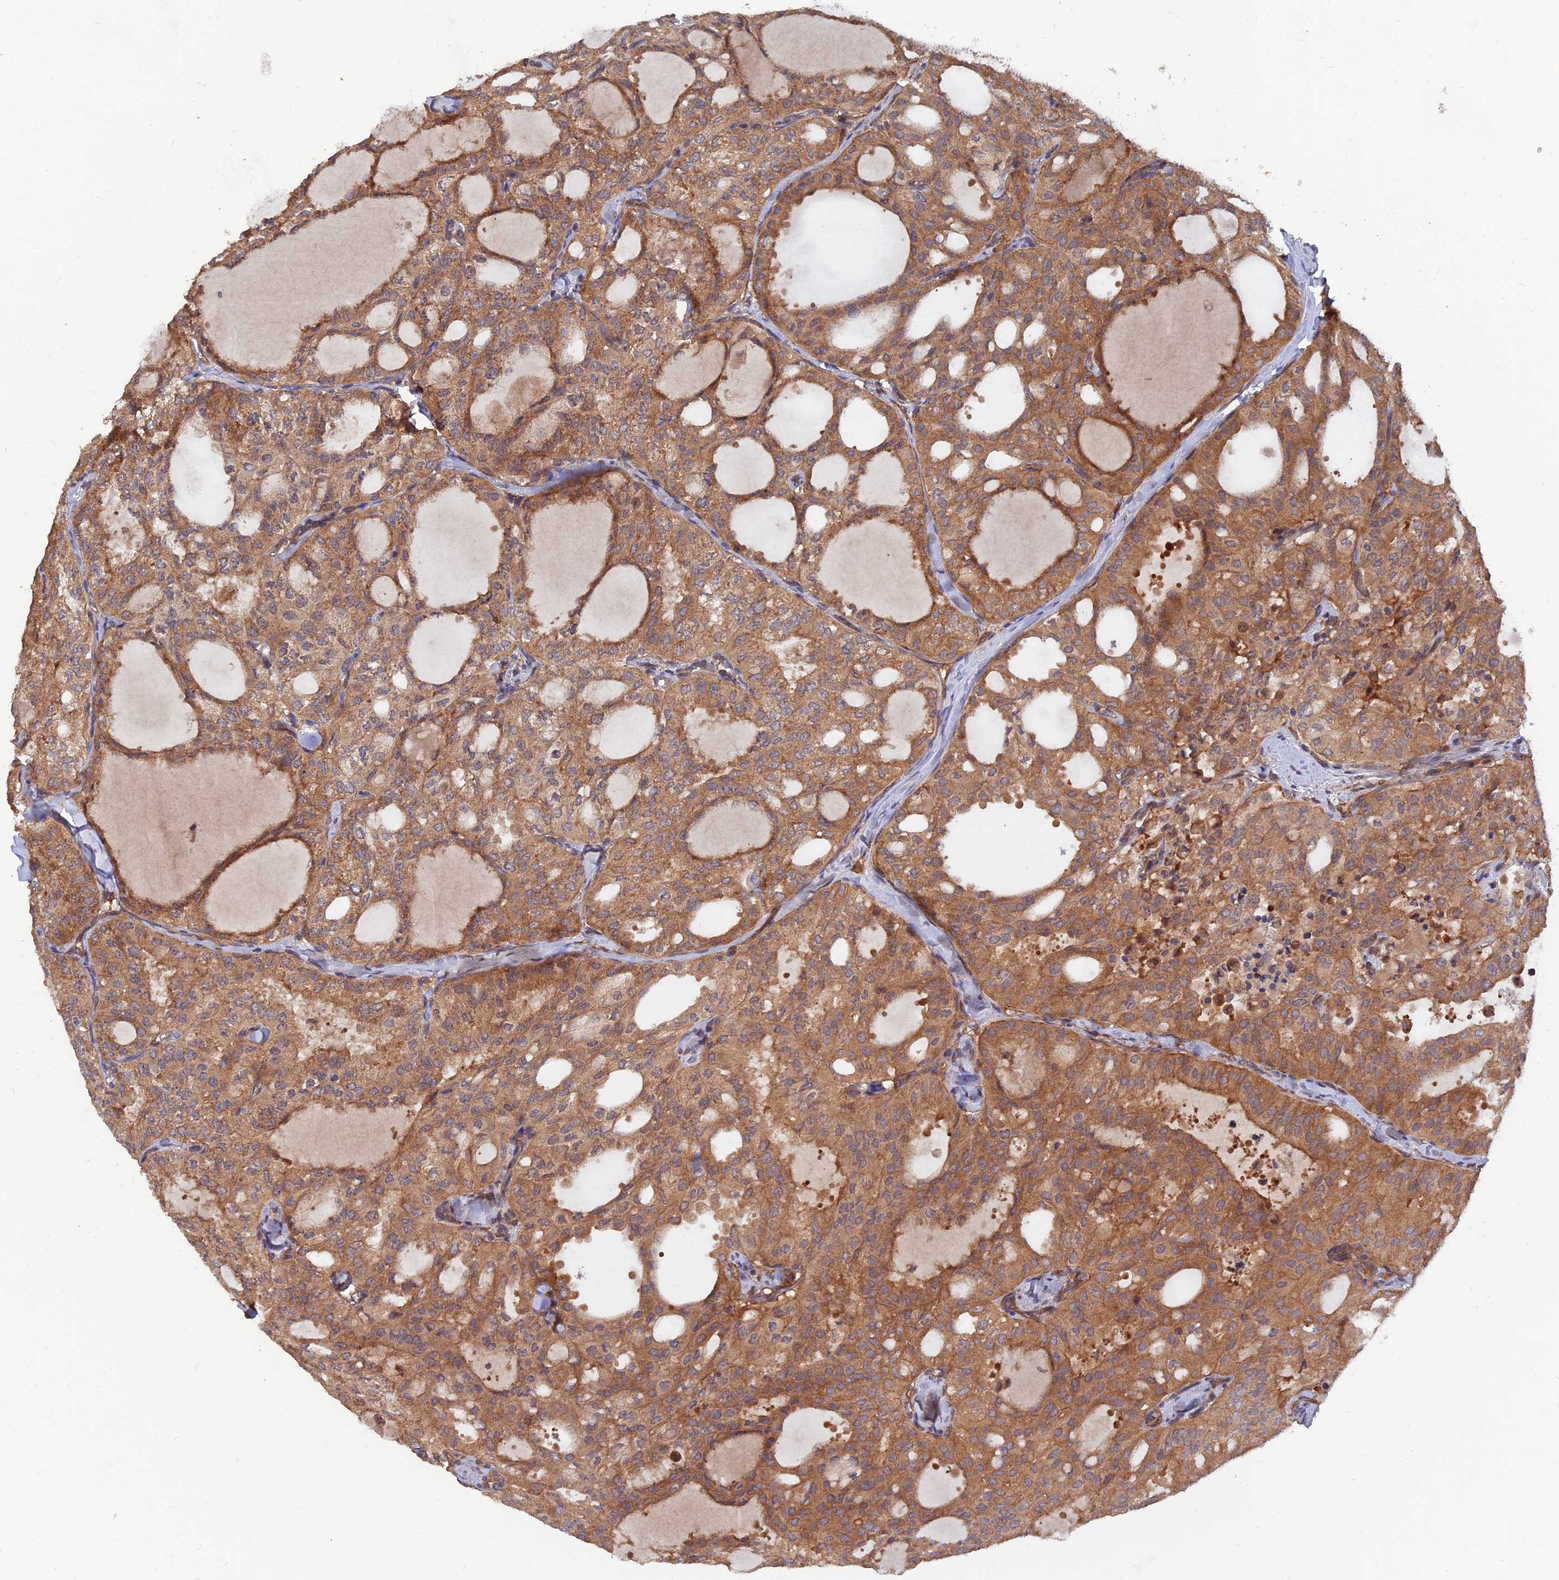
{"staining": {"intensity": "moderate", "quantity": ">75%", "location": "cytoplasmic/membranous"}, "tissue": "thyroid cancer", "cell_type": "Tumor cells", "image_type": "cancer", "snomed": [{"axis": "morphology", "description": "Follicular adenoma carcinoma, NOS"}, {"axis": "topography", "description": "Thyroid gland"}], "caption": "Protein expression analysis of human follicular adenoma carcinoma (thyroid) reveals moderate cytoplasmic/membranous staining in about >75% of tumor cells.", "gene": "RELCH", "patient": {"sex": "male", "age": 75}}